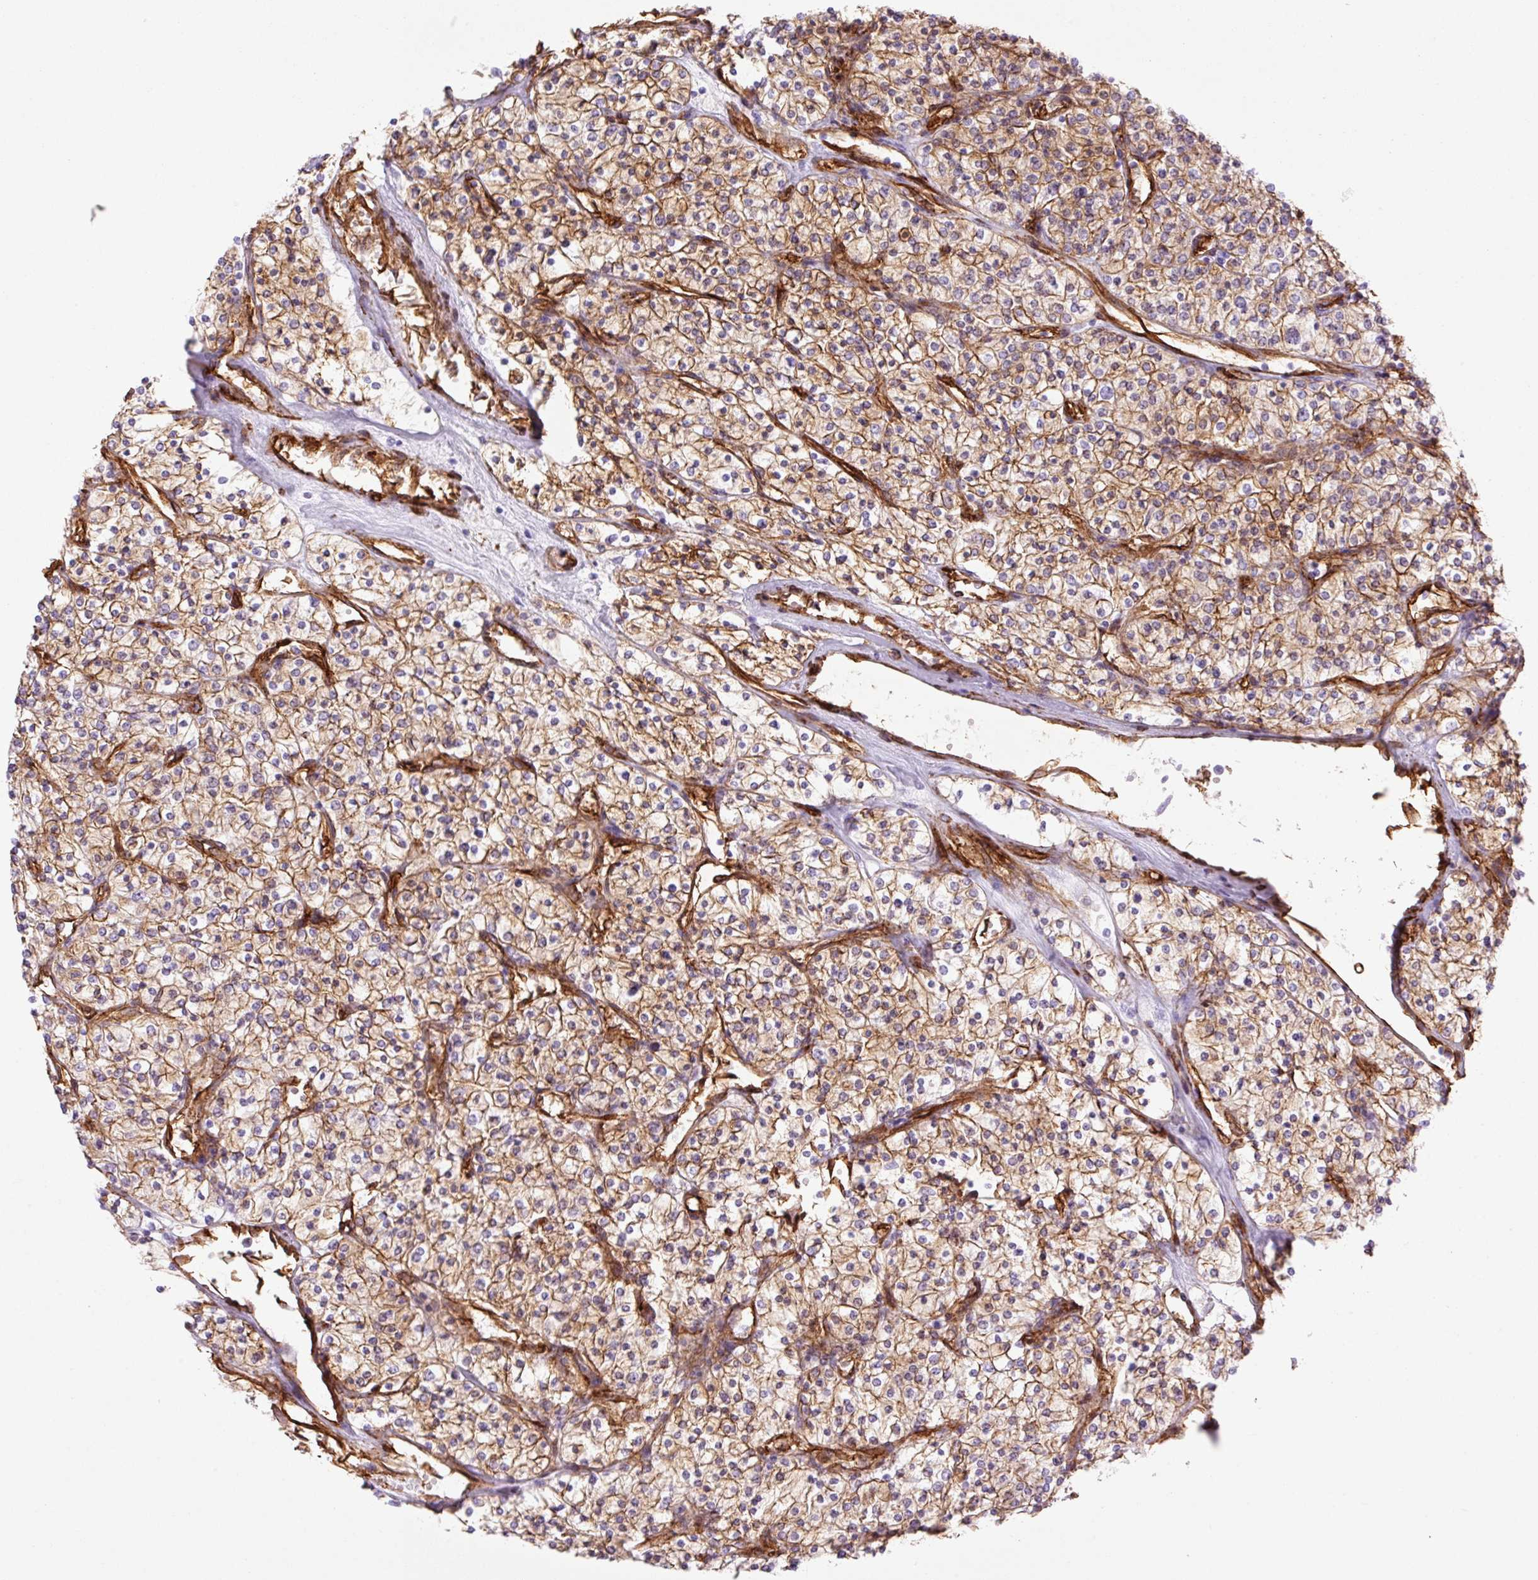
{"staining": {"intensity": "moderate", "quantity": ">75%", "location": "cytoplasmic/membranous"}, "tissue": "renal cancer", "cell_type": "Tumor cells", "image_type": "cancer", "snomed": [{"axis": "morphology", "description": "Adenocarcinoma, NOS"}, {"axis": "topography", "description": "Kidney"}], "caption": "Renal cancer was stained to show a protein in brown. There is medium levels of moderate cytoplasmic/membranous positivity in approximately >75% of tumor cells. Using DAB (3,3'-diaminobenzidine) (brown) and hematoxylin (blue) stains, captured at high magnification using brightfield microscopy.", "gene": "CAV1", "patient": {"sex": "male", "age": 80}}